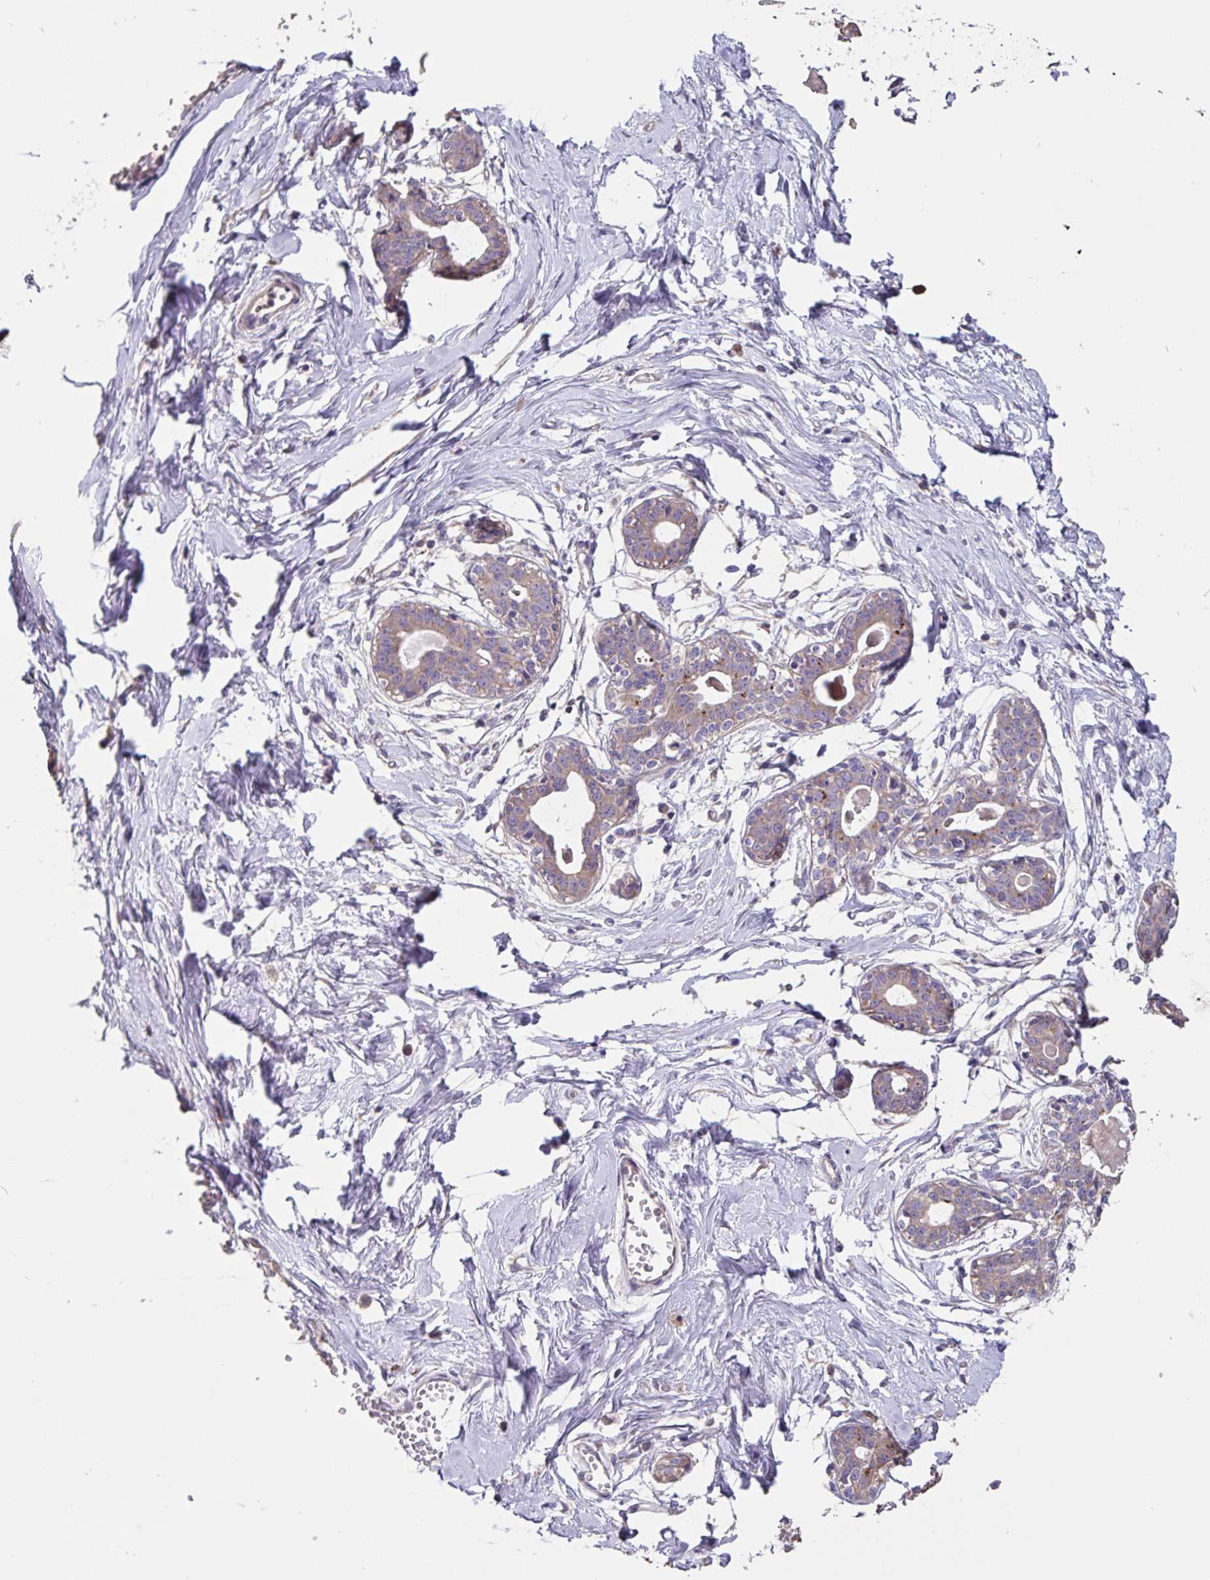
{"staining": {"intensity": "negative", "quantity": "none", "location": "none"}, "tissue": "breast", "cell_type": "Adipocytes", "image_type": "normal", "snomed": [{"axis": "morphology", "description": "Normal tissue, NOS"}, {"axis": "topography", "description": "Breast"}], "caption": "Human breast stained for a protein using IHC demonstrates no positivity in adipocytes.", "gene": "FBXL16", "patient": {"sex": "female", "age": 45}}